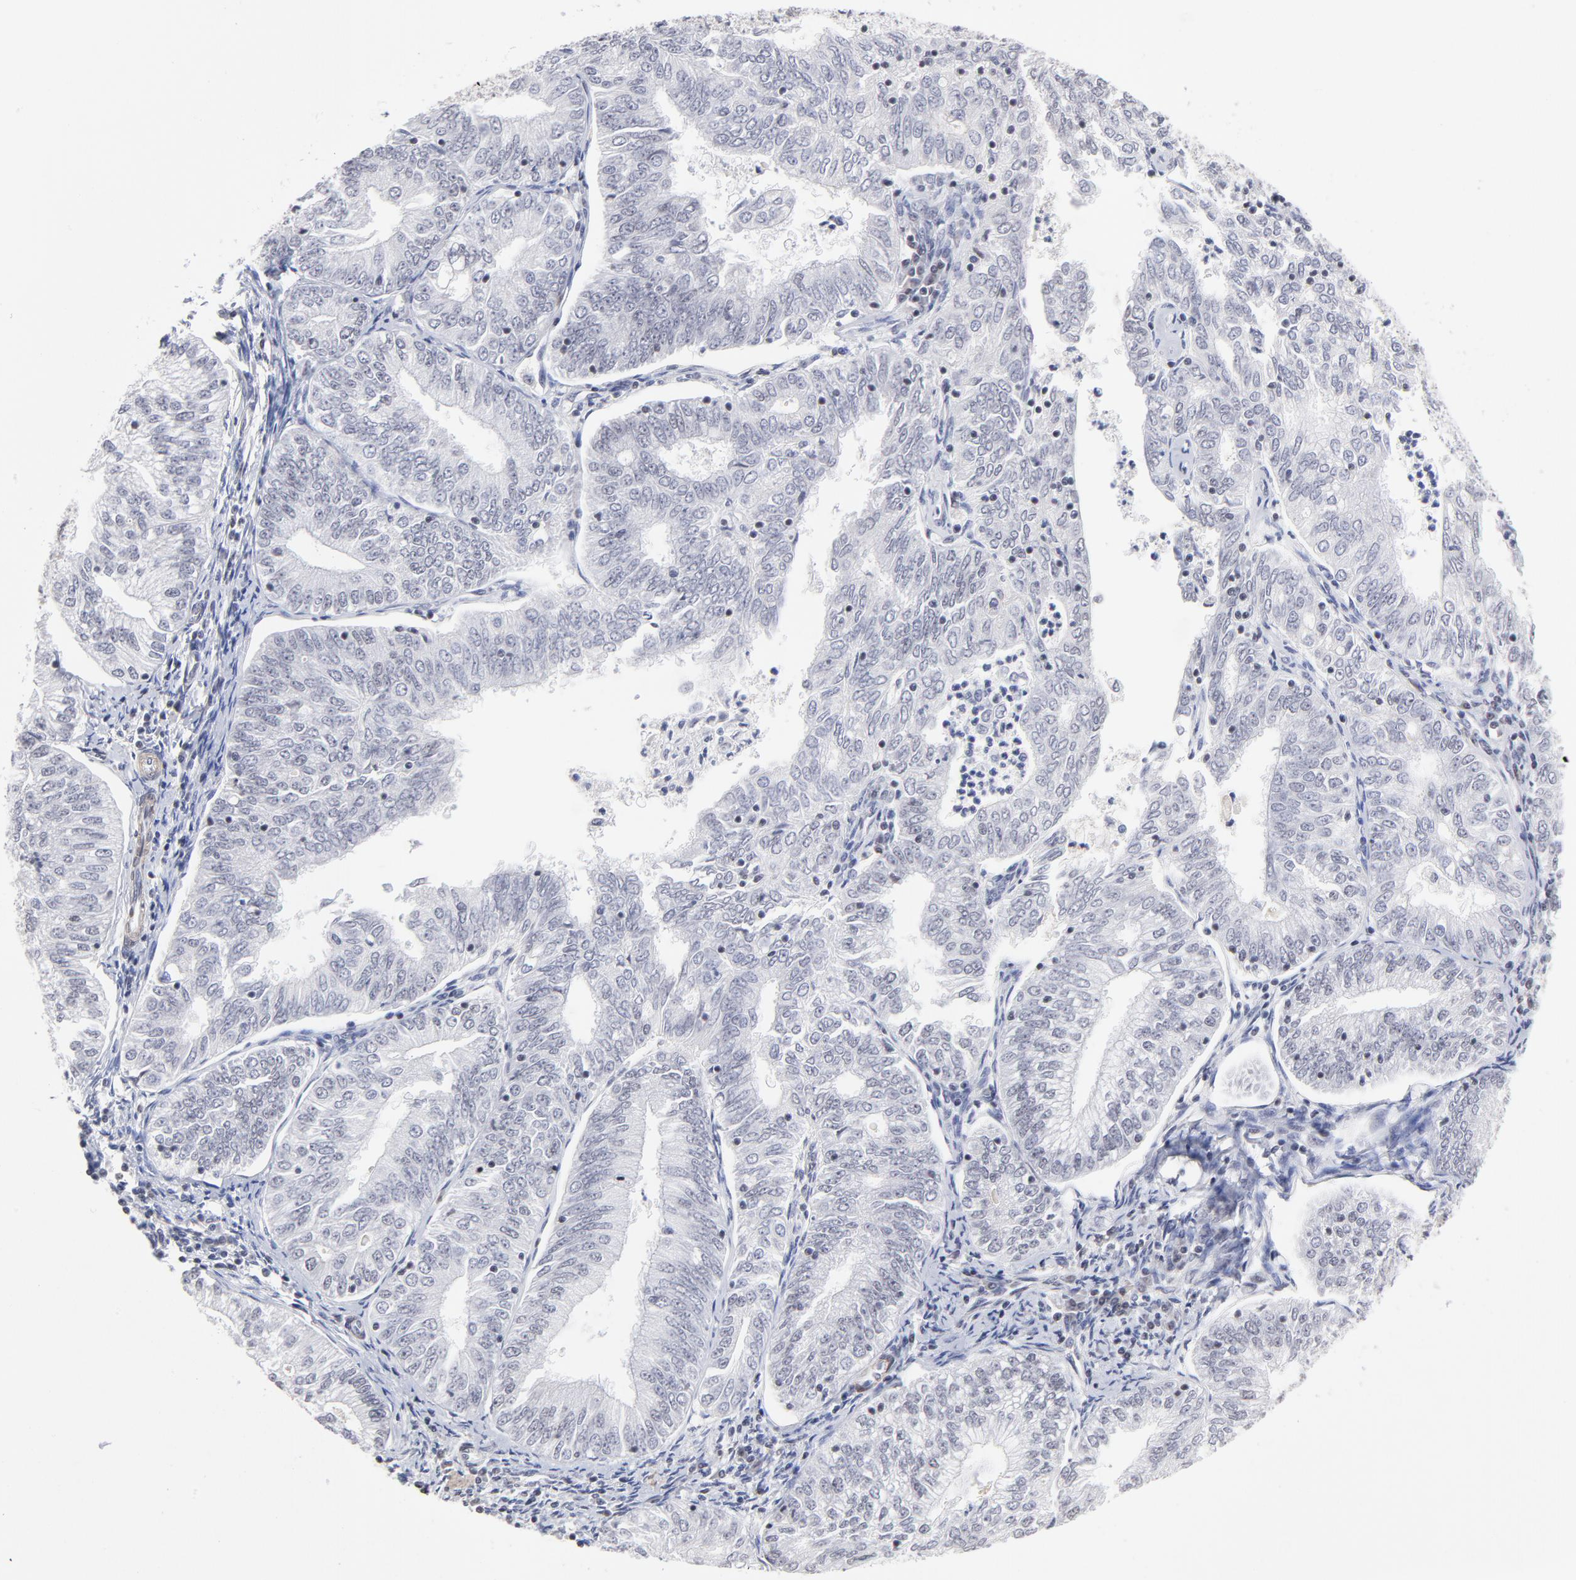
{"staining": {"intensity": "negative", "quantity": "none", "location": "none"}, "tissue": "endometrial cancer", "cell_type": "Tumor cells", "image_type": "cancer", "snomed": [{"axis": "morphology", "description": "Adenocarcinoma, NOS"}, {"axis": "topography", "description": "Endometrium"}], "caption": "There is no significant positivity in tumor cells of endometrial cancer (adenocarcinoma).", "gene": "CTCF", "patient": {"sex": "female", "age": 69}}